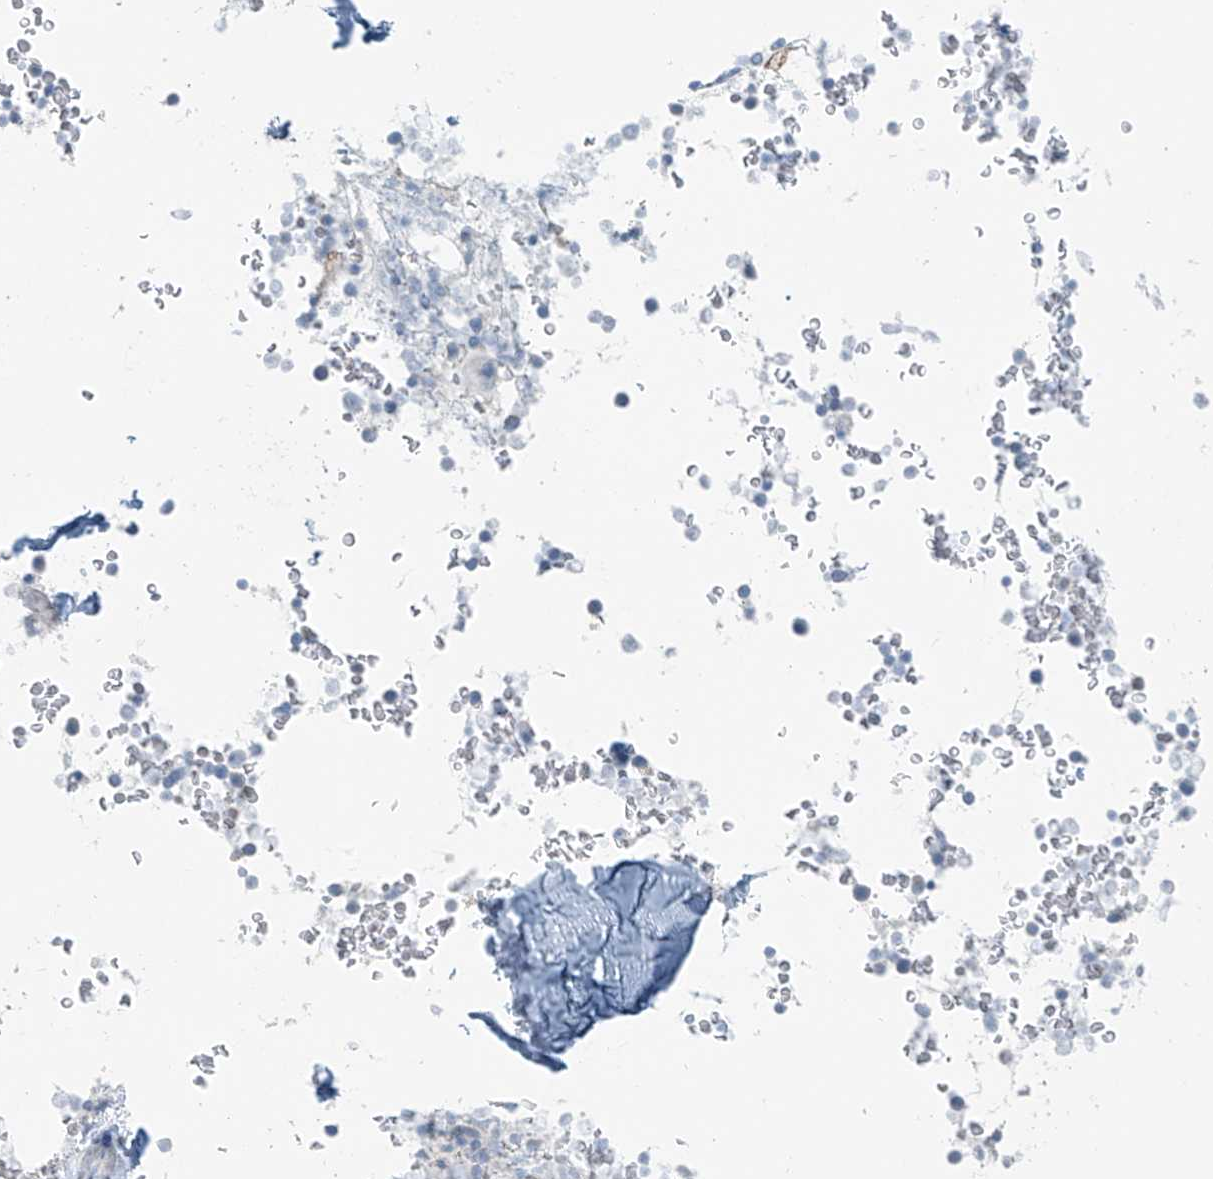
{"staining": {"intensity": "negative", "quantity": "none", "location": "none"}, "tissue": "bone marrow", "cell_type": "Hematopoietic cells", "image_type": "normal", "snomed": [{"axis": "morphology", "description": "Normal tissue, NOS"}, {"axis": "topography", "description": "Bone marrow"}], "caption": "This is an immunohistochemistry micrograph of normal human bone marrow. There is no positivity in hematopoietic cells.", "gene": "SLC25A43", "patient": {"sex": "male", "age": 58}}